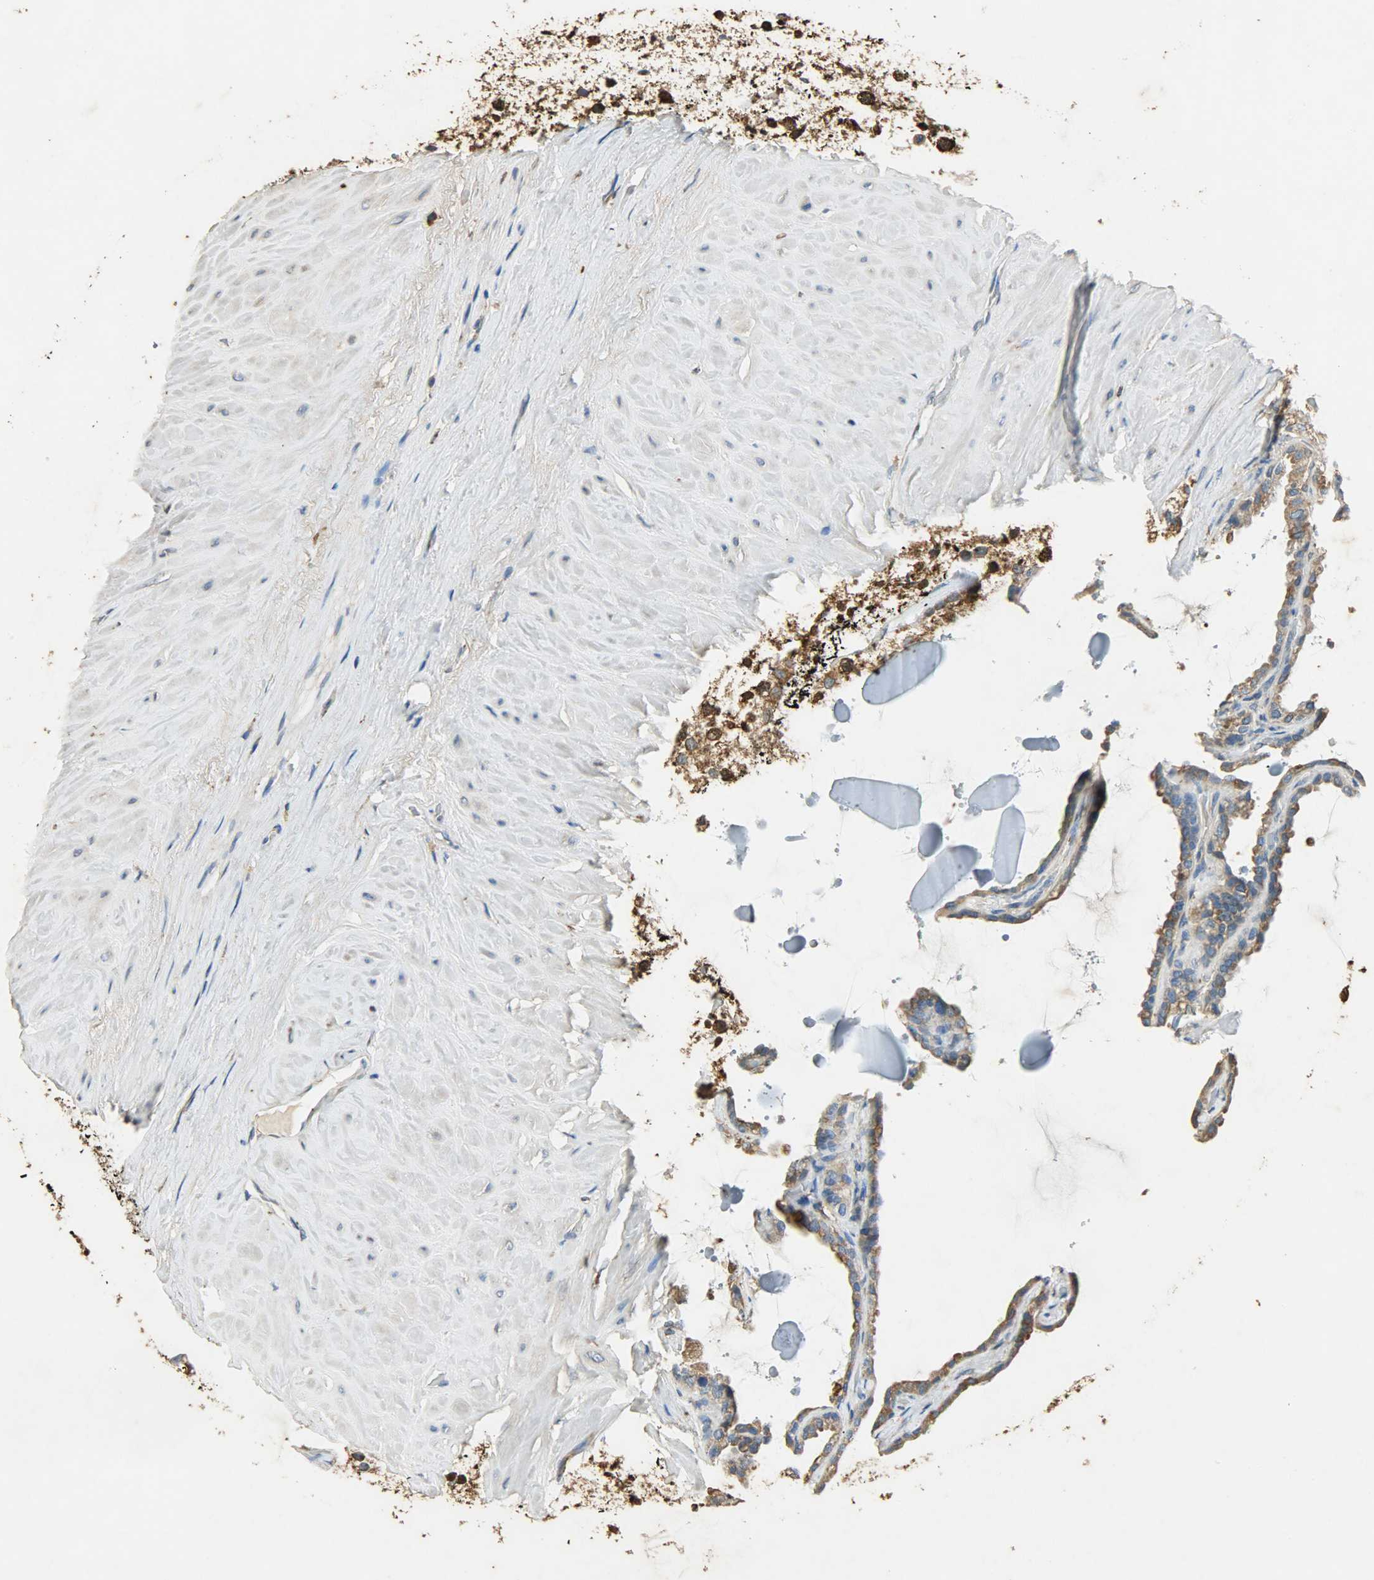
{"staining": {"intensity": "moderate", "quantity": ">75%", "location": "cytoplasmic/membranous"}, "tissue": "seminal vesicle", "cell_type": "Glandular cells", "image_type": "normal", "snomed": [{"axis": "morphology", "description": "Normal tissue, NOS"}, {"axis": "morphology", "description": "Inflammation, NOS"}, {"axis": "topography", "description": "Urinary bladder"}, {"axis": "topography", "description": "Prostate"}, {"axis": "topography", "description": "Seminal veicle"}], "caption": "DAB (3,3'-diaminobenzidine) immunohistochemical staining of unremarkable human seminal vesicle shows moderate cytoplasmic/membranous protein positivity in about >75% of glandular cells.", "gene": "HSPA5", "patient": {"sex": "male", "age": 82}}